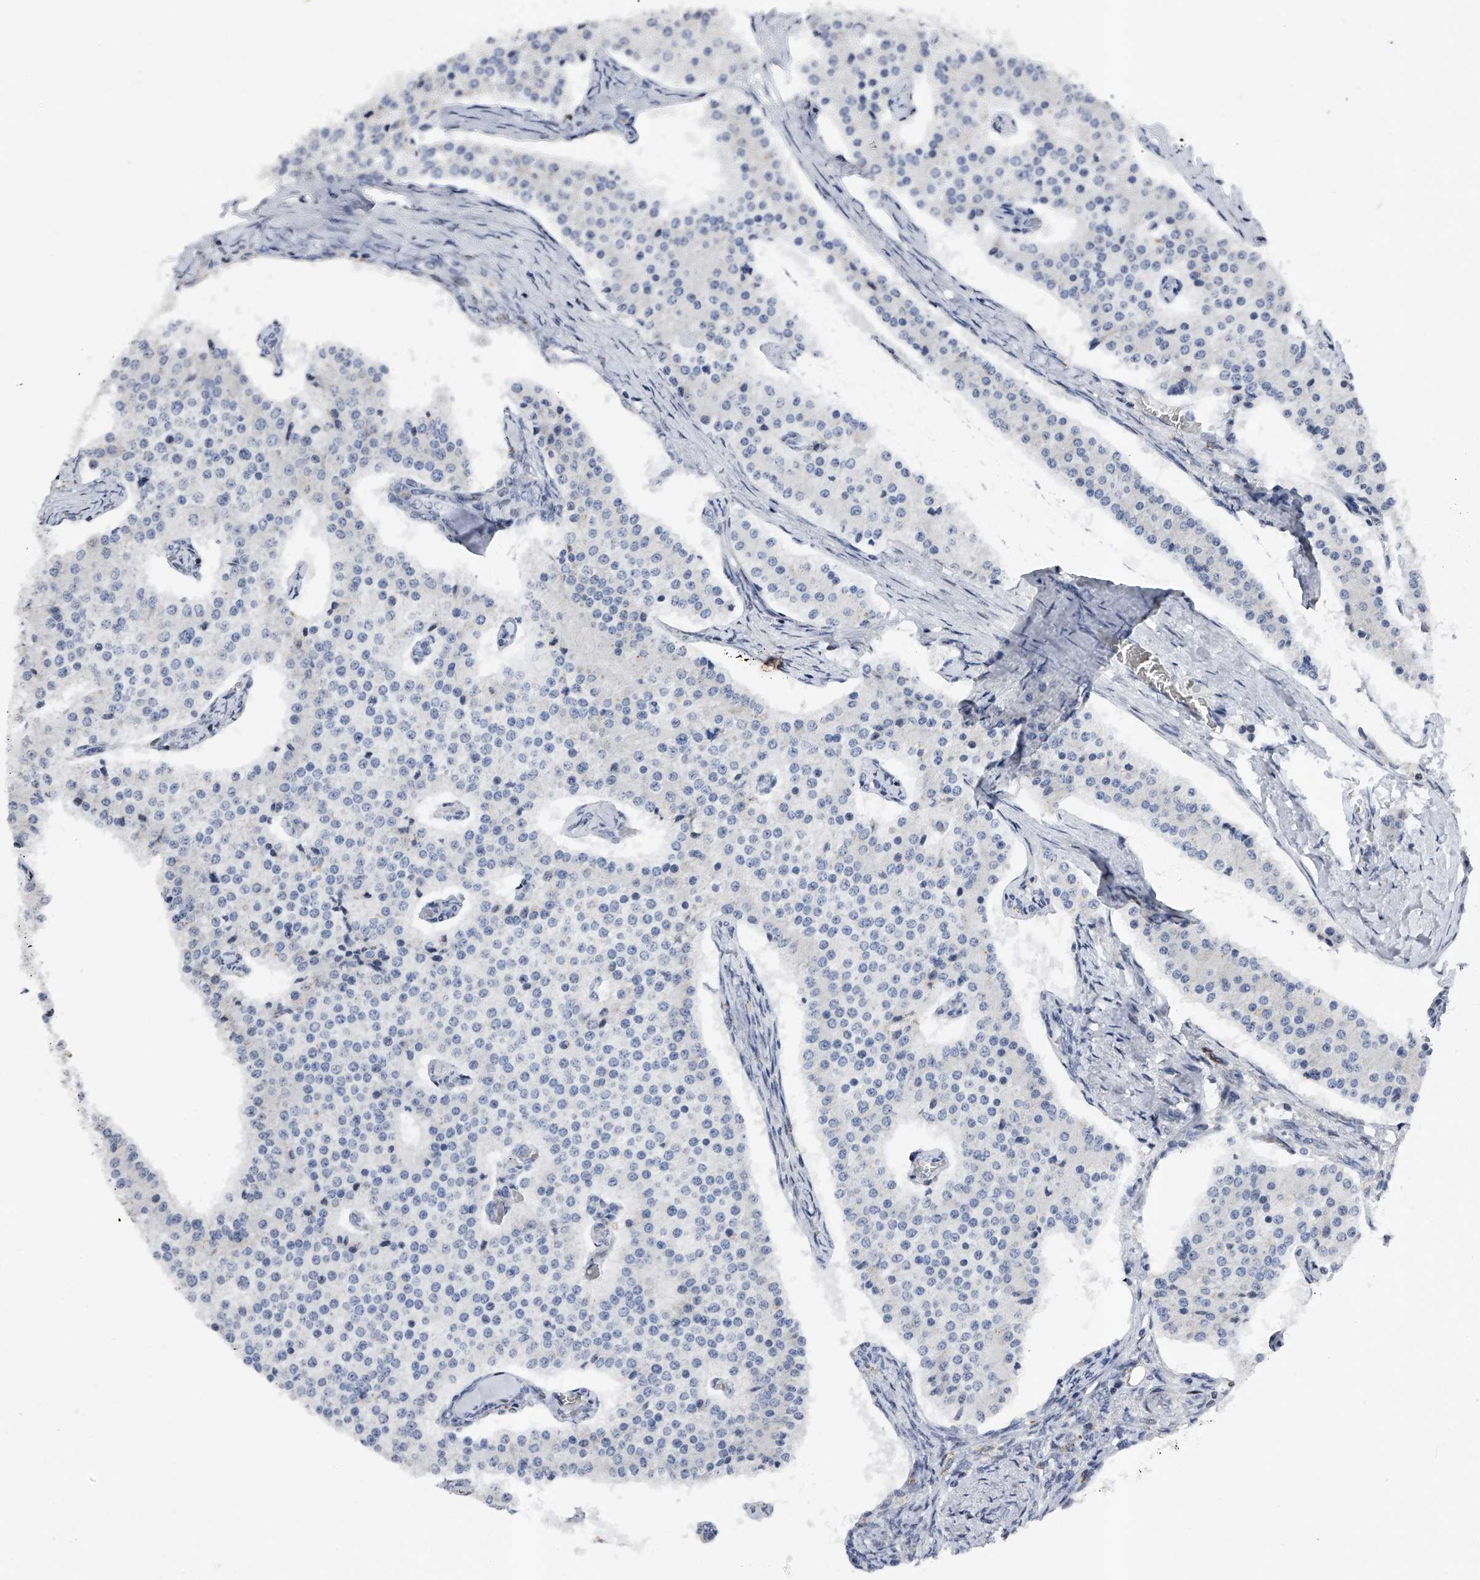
{"staining": {"intensity": "negative", "quantity": "none", "location": "none"}, "tissue": "carcinoid", "cell_type": "Tumor cells", "image_type": "cancer", "snomed": [{"axis": "morphology", "description": "Carcinoid, malignant, NOS"}, {"axis": "topography", "description": "Colon"}], "caption": "High magnification brightfield microscopy of carcinoid stained with DAB (3,3'-diaminobenzidine) (brown) and counterstained with hematoxylin (blue): tumor cells show no significant expression.", "gene": "RWDD2A", "patient": {"sex": "female", "age": 52}}